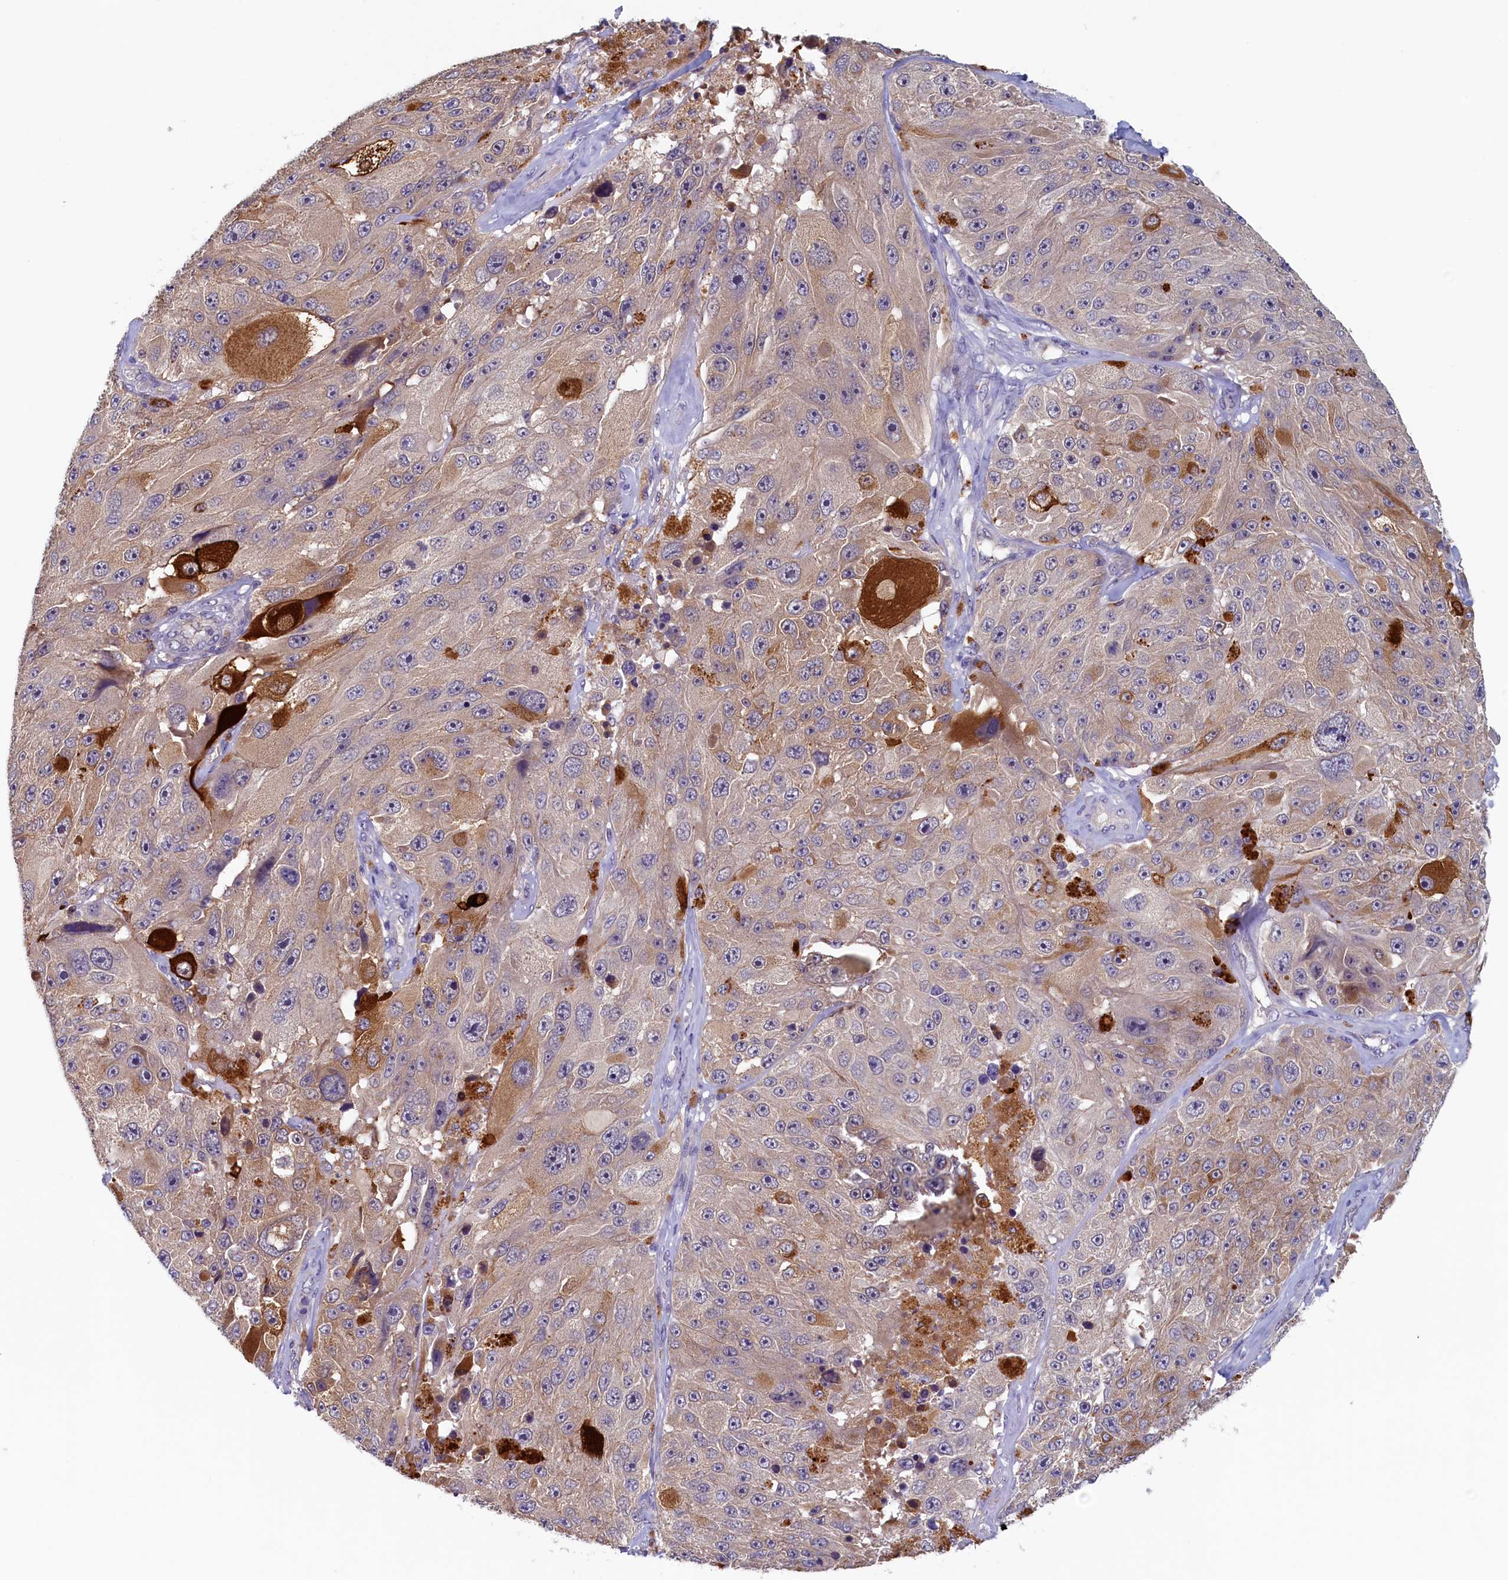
{"staining": {"intensity": "weak", "quantity": "25%-75%", "location": "cytoplasmic/membranous"}, "tissue": "melanoma", "cell_type": "Tumor cells", "image_type": "cancer", "snomed": [{"axis": "morphology", "description": "Malignant melanoma, Metastatic site"}, {"axis": "topography", "description": "Lymph node"}], "caption": "This image displays IHC staining of melanoma, with low weak cytoplasmic/membranous positivity in about 25%-75% of tumor cells.", "gene": "NUBP2", "patient": {"sex": "male", "age": 62}}